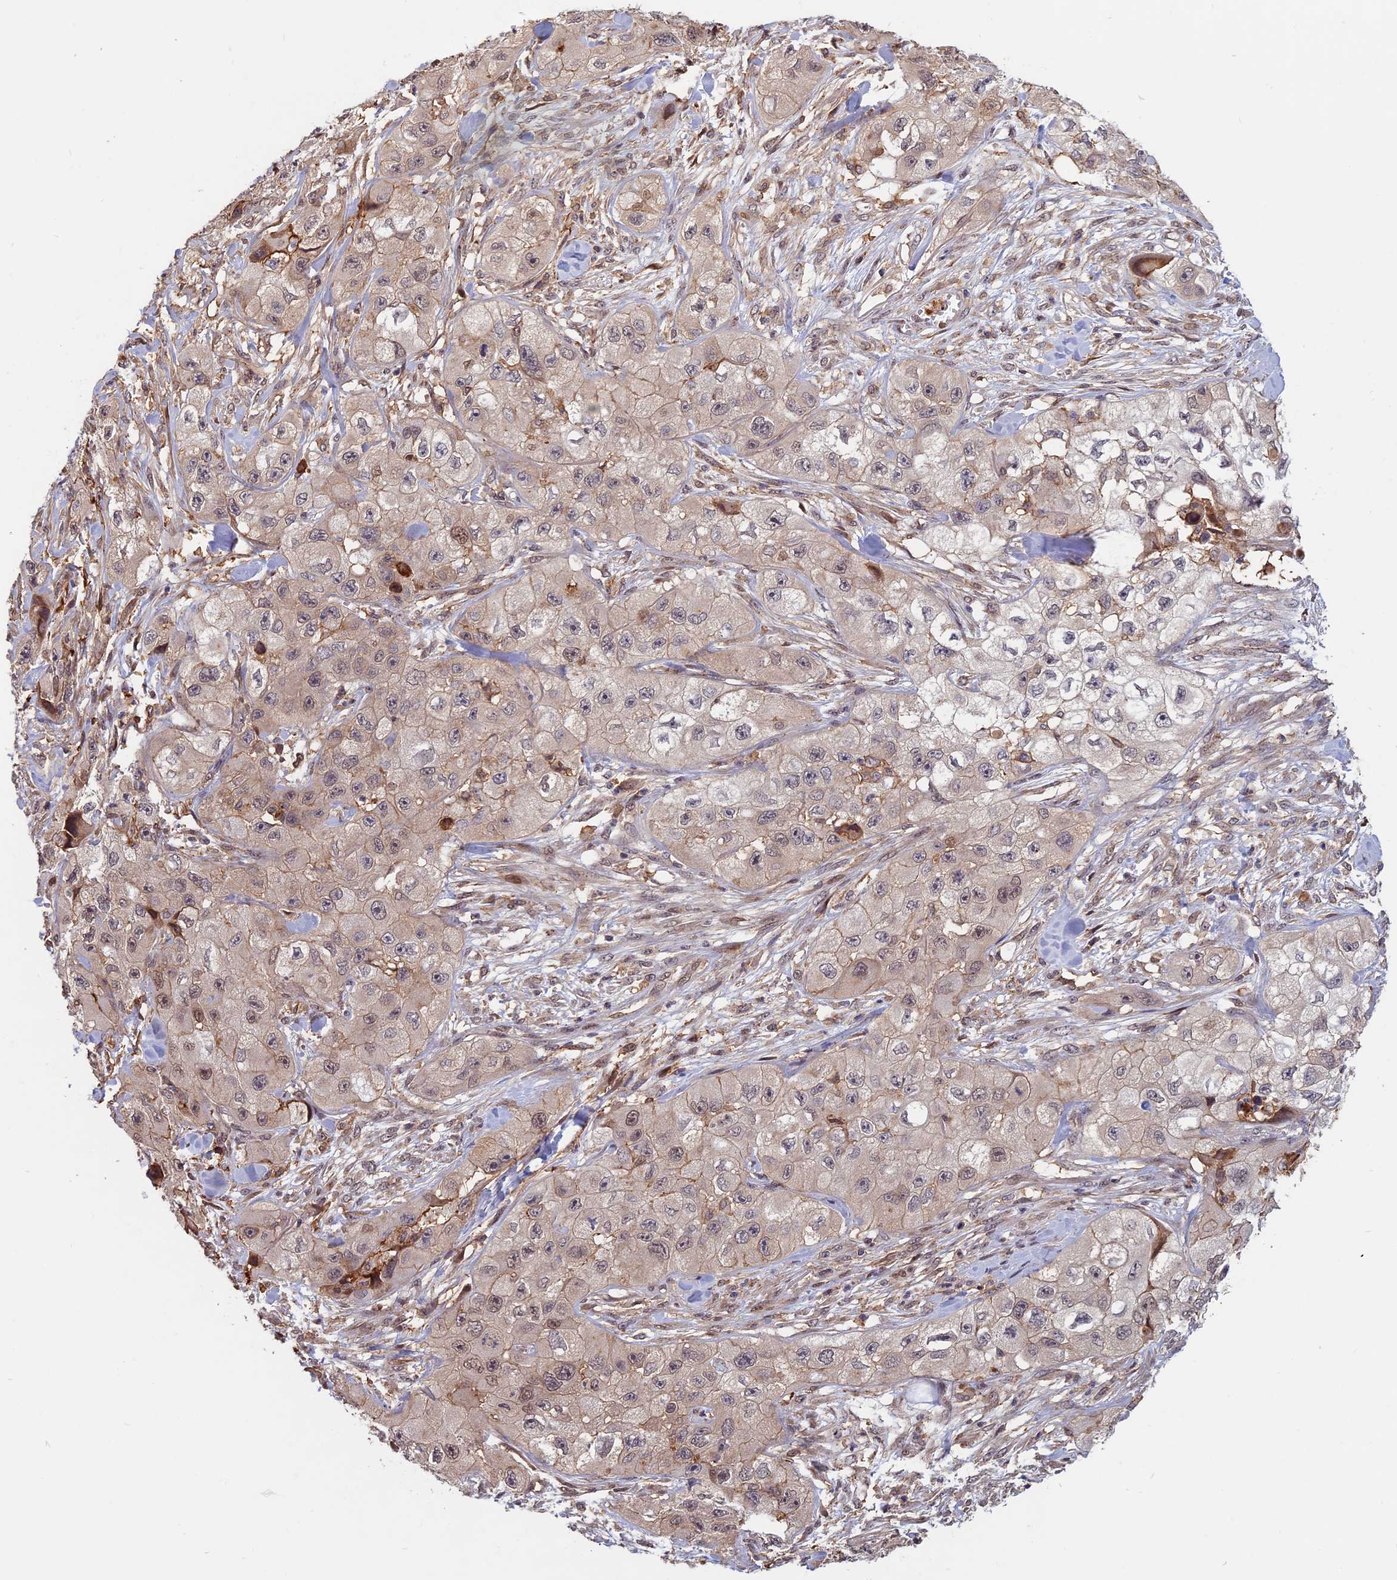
{"staining": {"intensity": "weak", "quantity": "<25%", "location": "nuclear"}, "tissue": "skin cancer", "cell_type": "Tumor cells", "image_type": "cancer", "snomed": [{"axis": "morphology", "description": "Squamous cell carcinoma, NOS"}, {"axis": "topography", "description": "Skin"}, {"axis": "topography", "description": "Subcutis"}], "caption": "The image shows no staining of tumor cells in skin cancer.", "gene": "SPG11", "patient": {"sex": "male", "age": 73}}